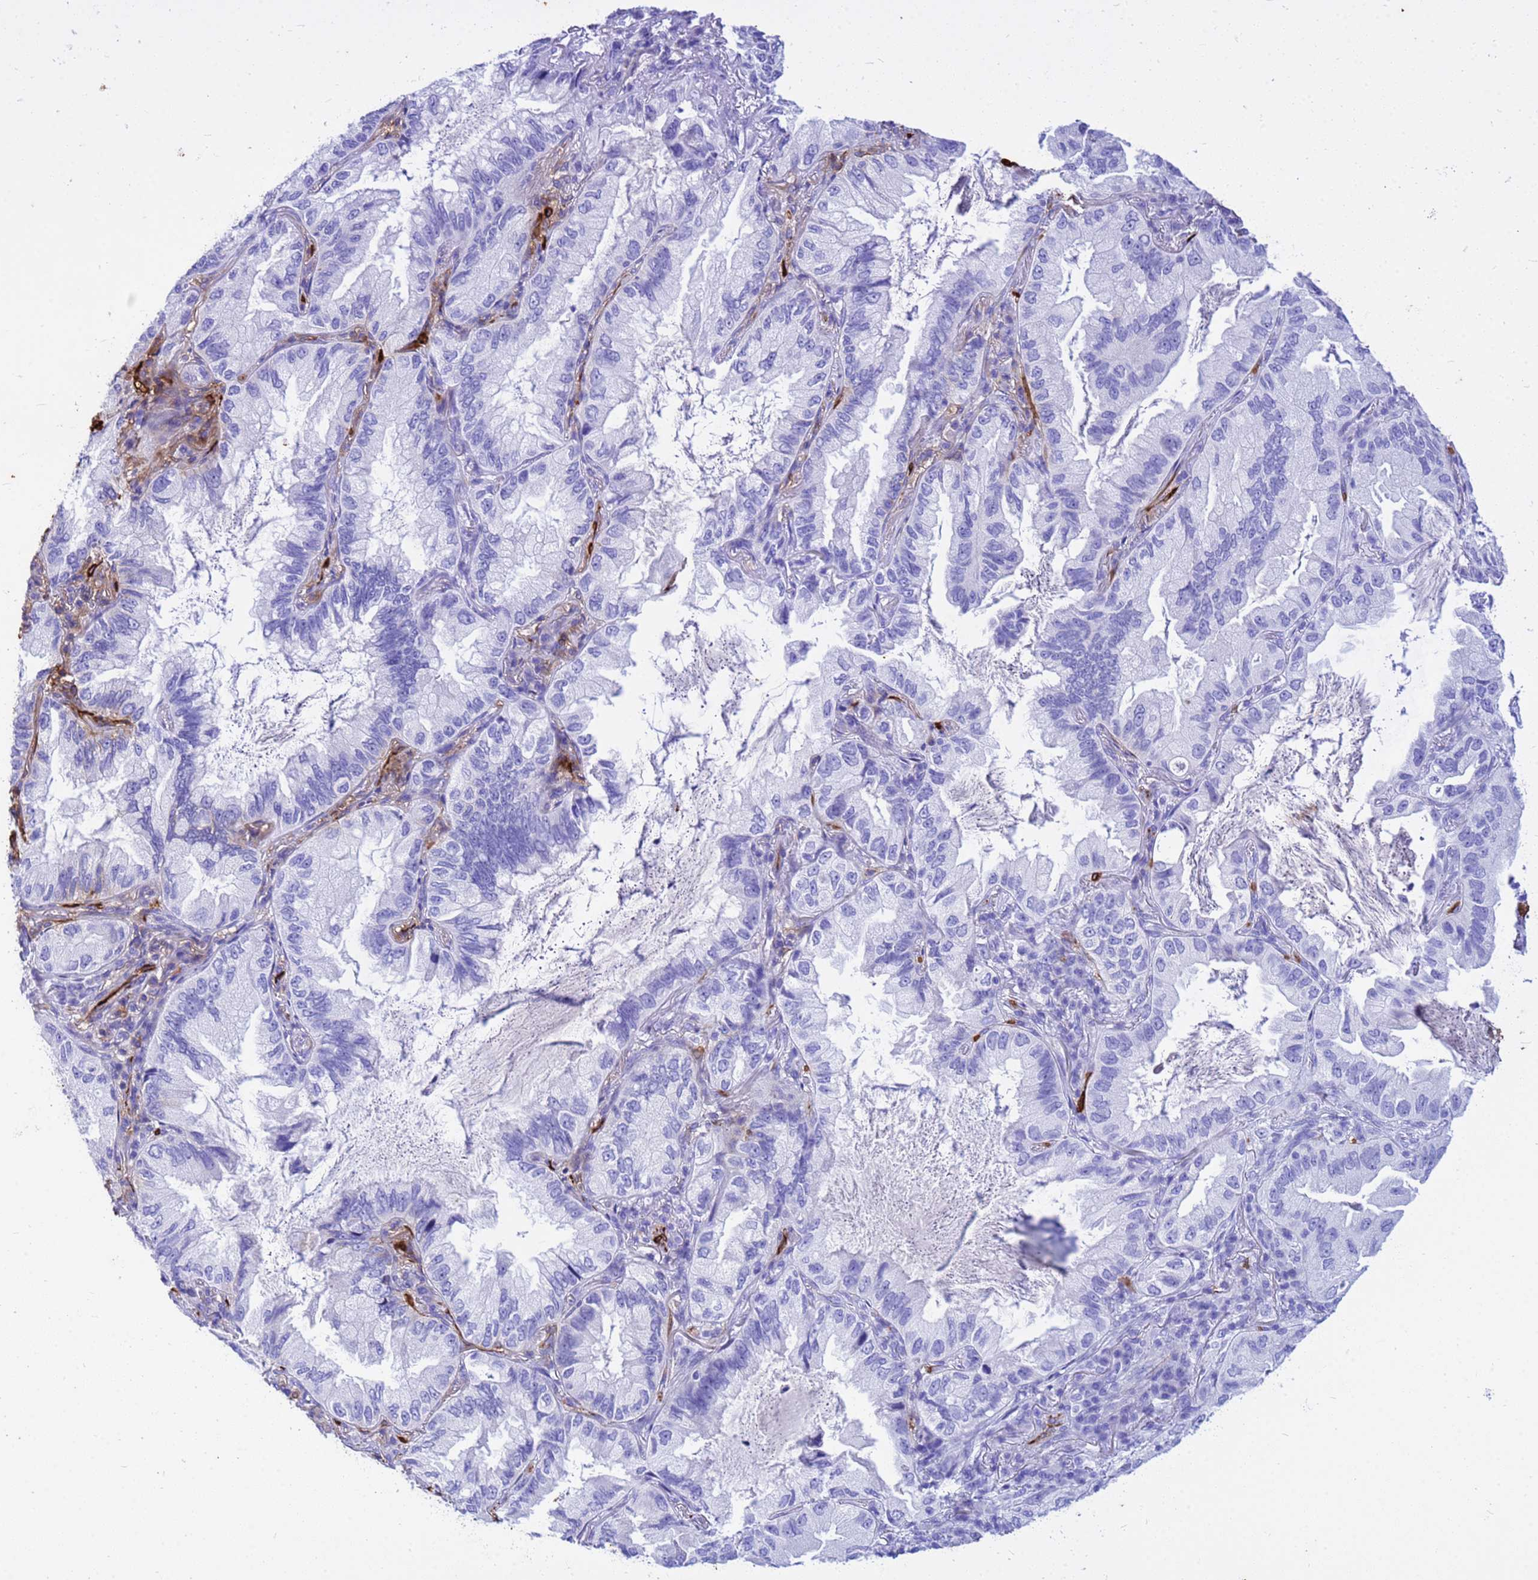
{"staining": {"intensity": "negative", "quantity": "none", "location": "none"}, "tissue": "lung cancer", "cell_type": "Tumor cells", "image_type": "cancer", "snomed": [{"axis": "morphology", "description": "Adenocarcinoma, NOS"}, {"axis": "topography", "description": "Lung"}], "caption": "Protein analysis of lung adenocarcinoma reveals no significant expression in tumor cells. The staining was performed using DAB (3,3'-diaminobenzidine) to visualize the protein expression in brown, while the nuclei were stained in blue with hematoxylin (Magnification: 20x).", "gene": "HBA2", "patient": {"sex": "female", "age": 69}}